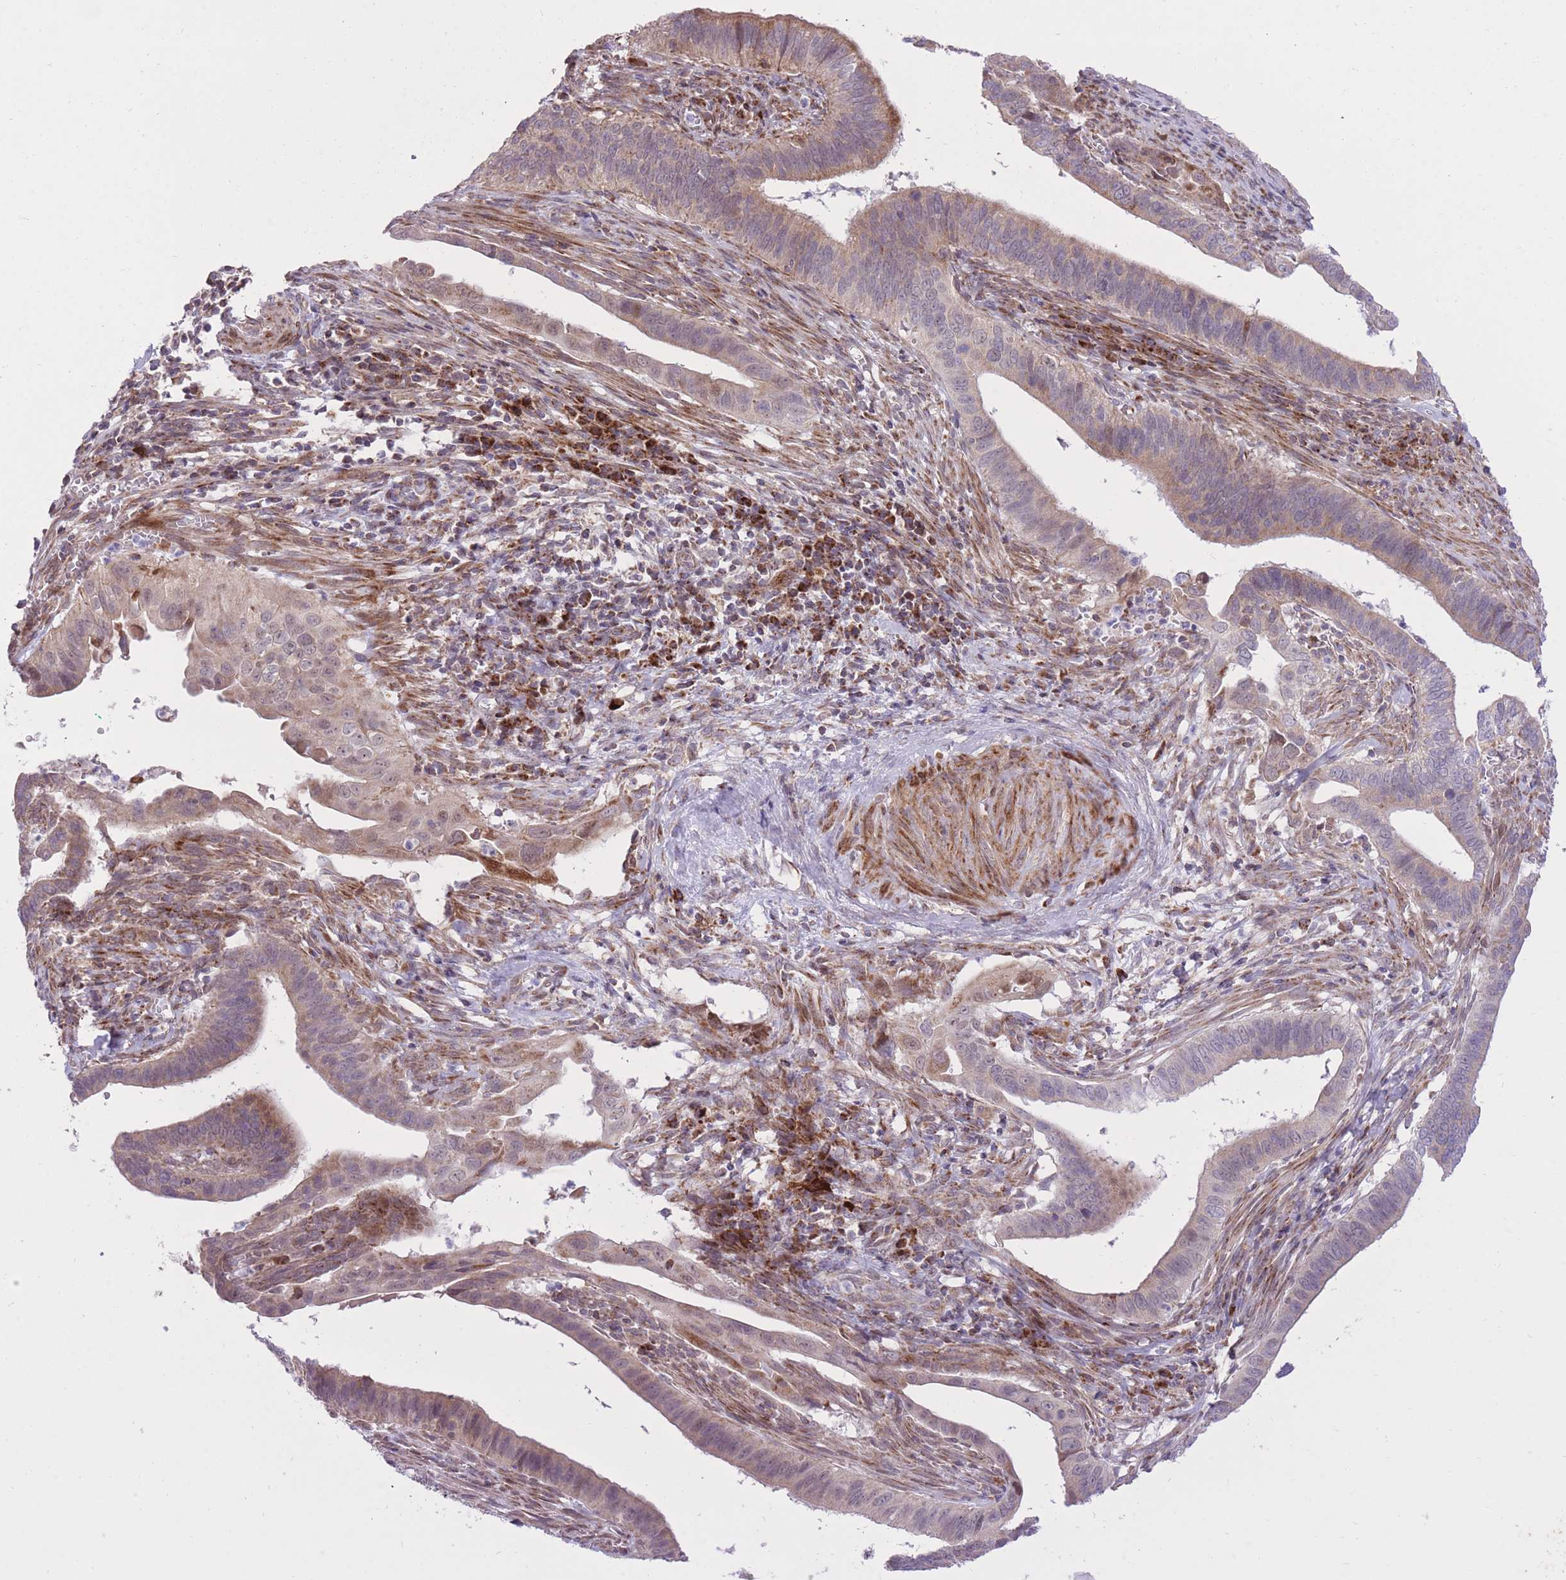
{"staining": {"intensity": "weak", "quantity": "25%-75%", "location": "cytoplasmic/membranous"}, "tissue": "cervical cancer", "cell_type": "Tumor cells", "image_type": "cancer", "snomed": [{"axis": "morphology", "description": "Adenocarcinoma, NOS"}, {"axis": "topography", "description": "Cervix"}], "caption": "The micrograph displays immunohistochemical staining of cervical cancer. There is weak cytoplasmic/membranous expression is present in approximately 25%-75% of tumor cells.", "gene": "SLC4A4", "patient": {"sex": "female", "age": 42}}